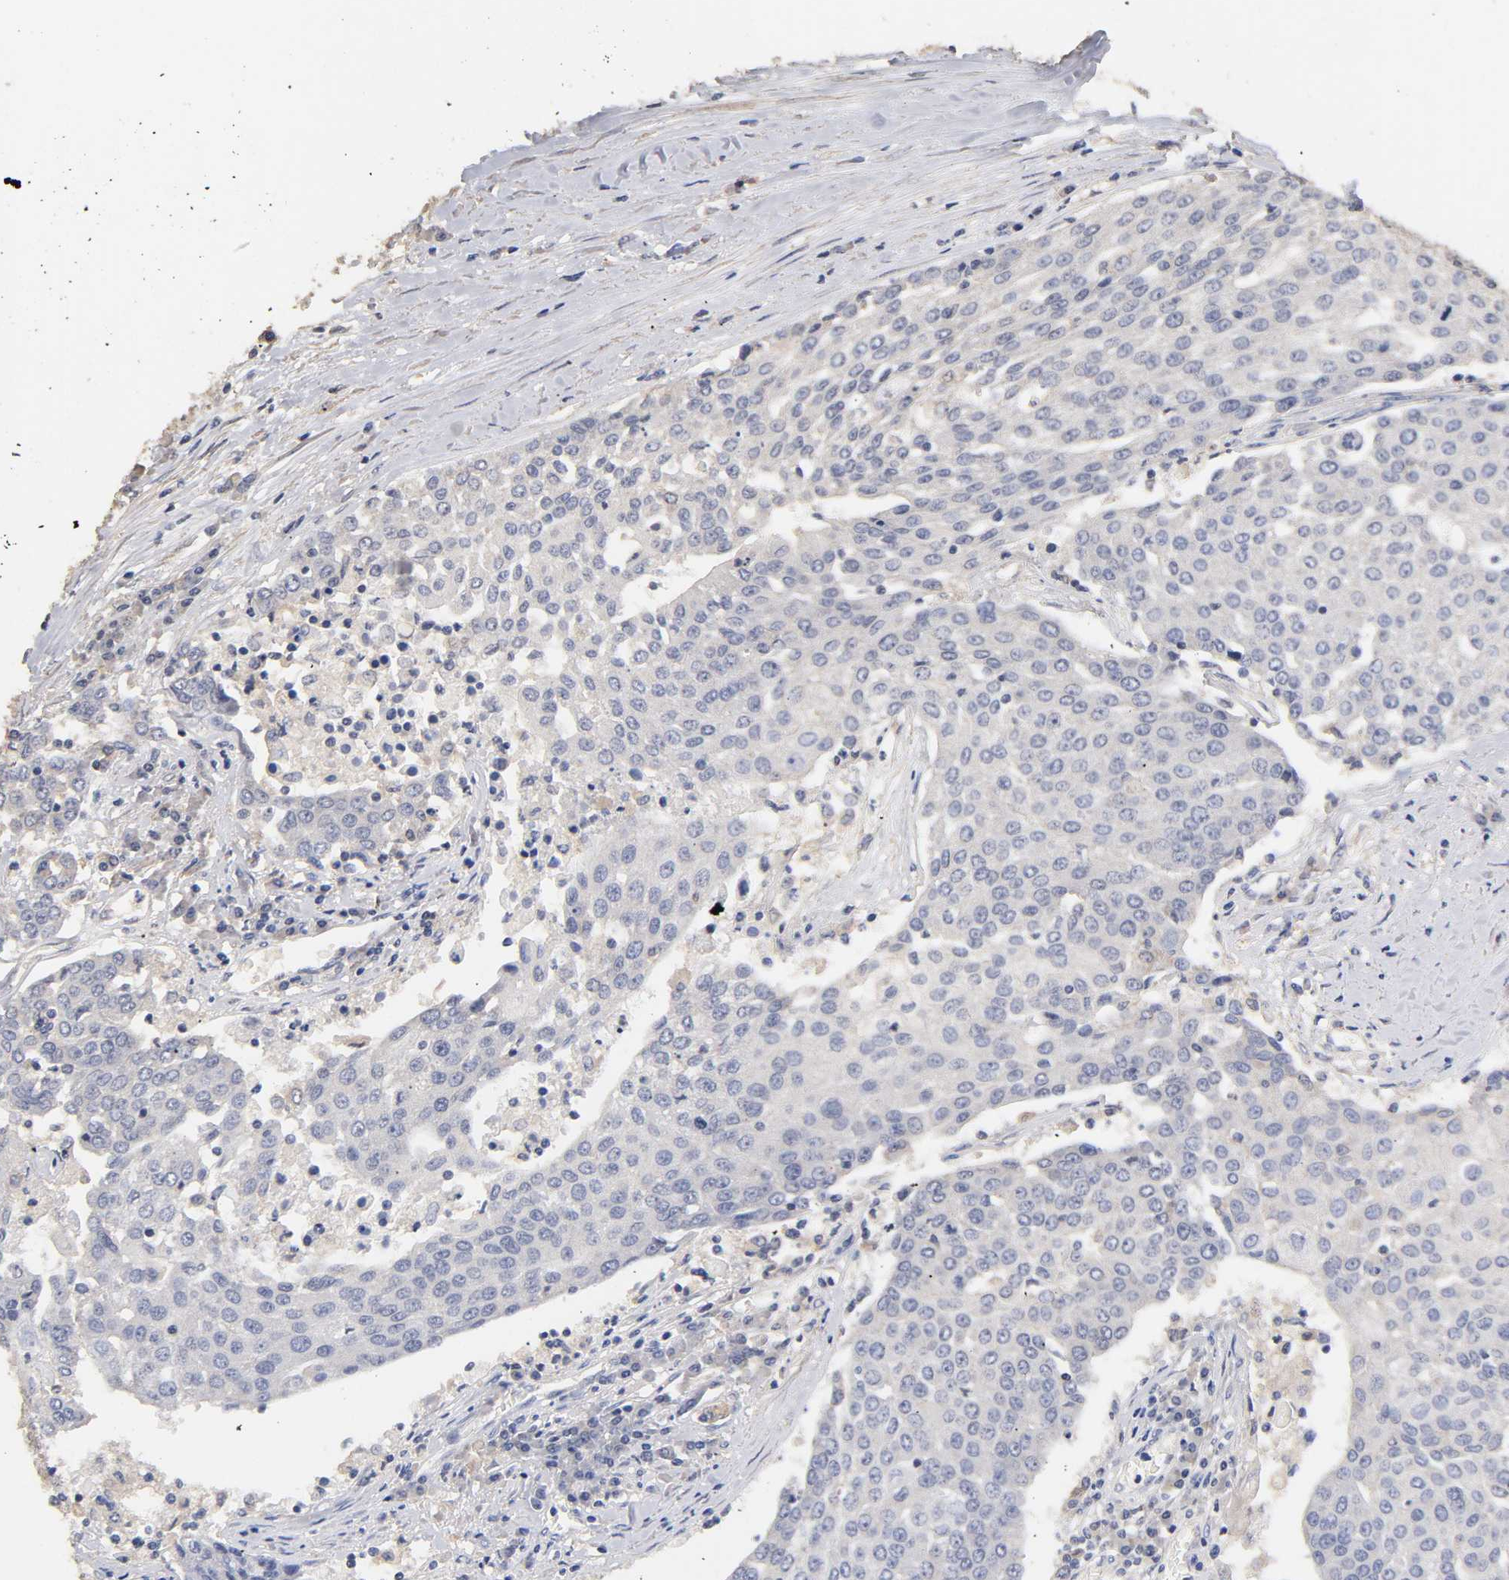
{"staining": {"intensity": "negative", "quantity": "none", "location": "none"}, "tissue": "urothelial cancer", "cell_type": "Tumor cells", "image_type": "cancer", "snomed": [{"axis": "morphology", "description": "Urothelial carcinoma, High grade"}, {"axis": "topography", "description": "Urinary bladder"}], "caption": "High power microscopy photomicrograph of an immunohistochemistry histopathology image of urothelial cancer, revealing no significant positivity in tumor cells.", "gene": "VSIG4", "patient": {"sex": "female", "age": 85}}